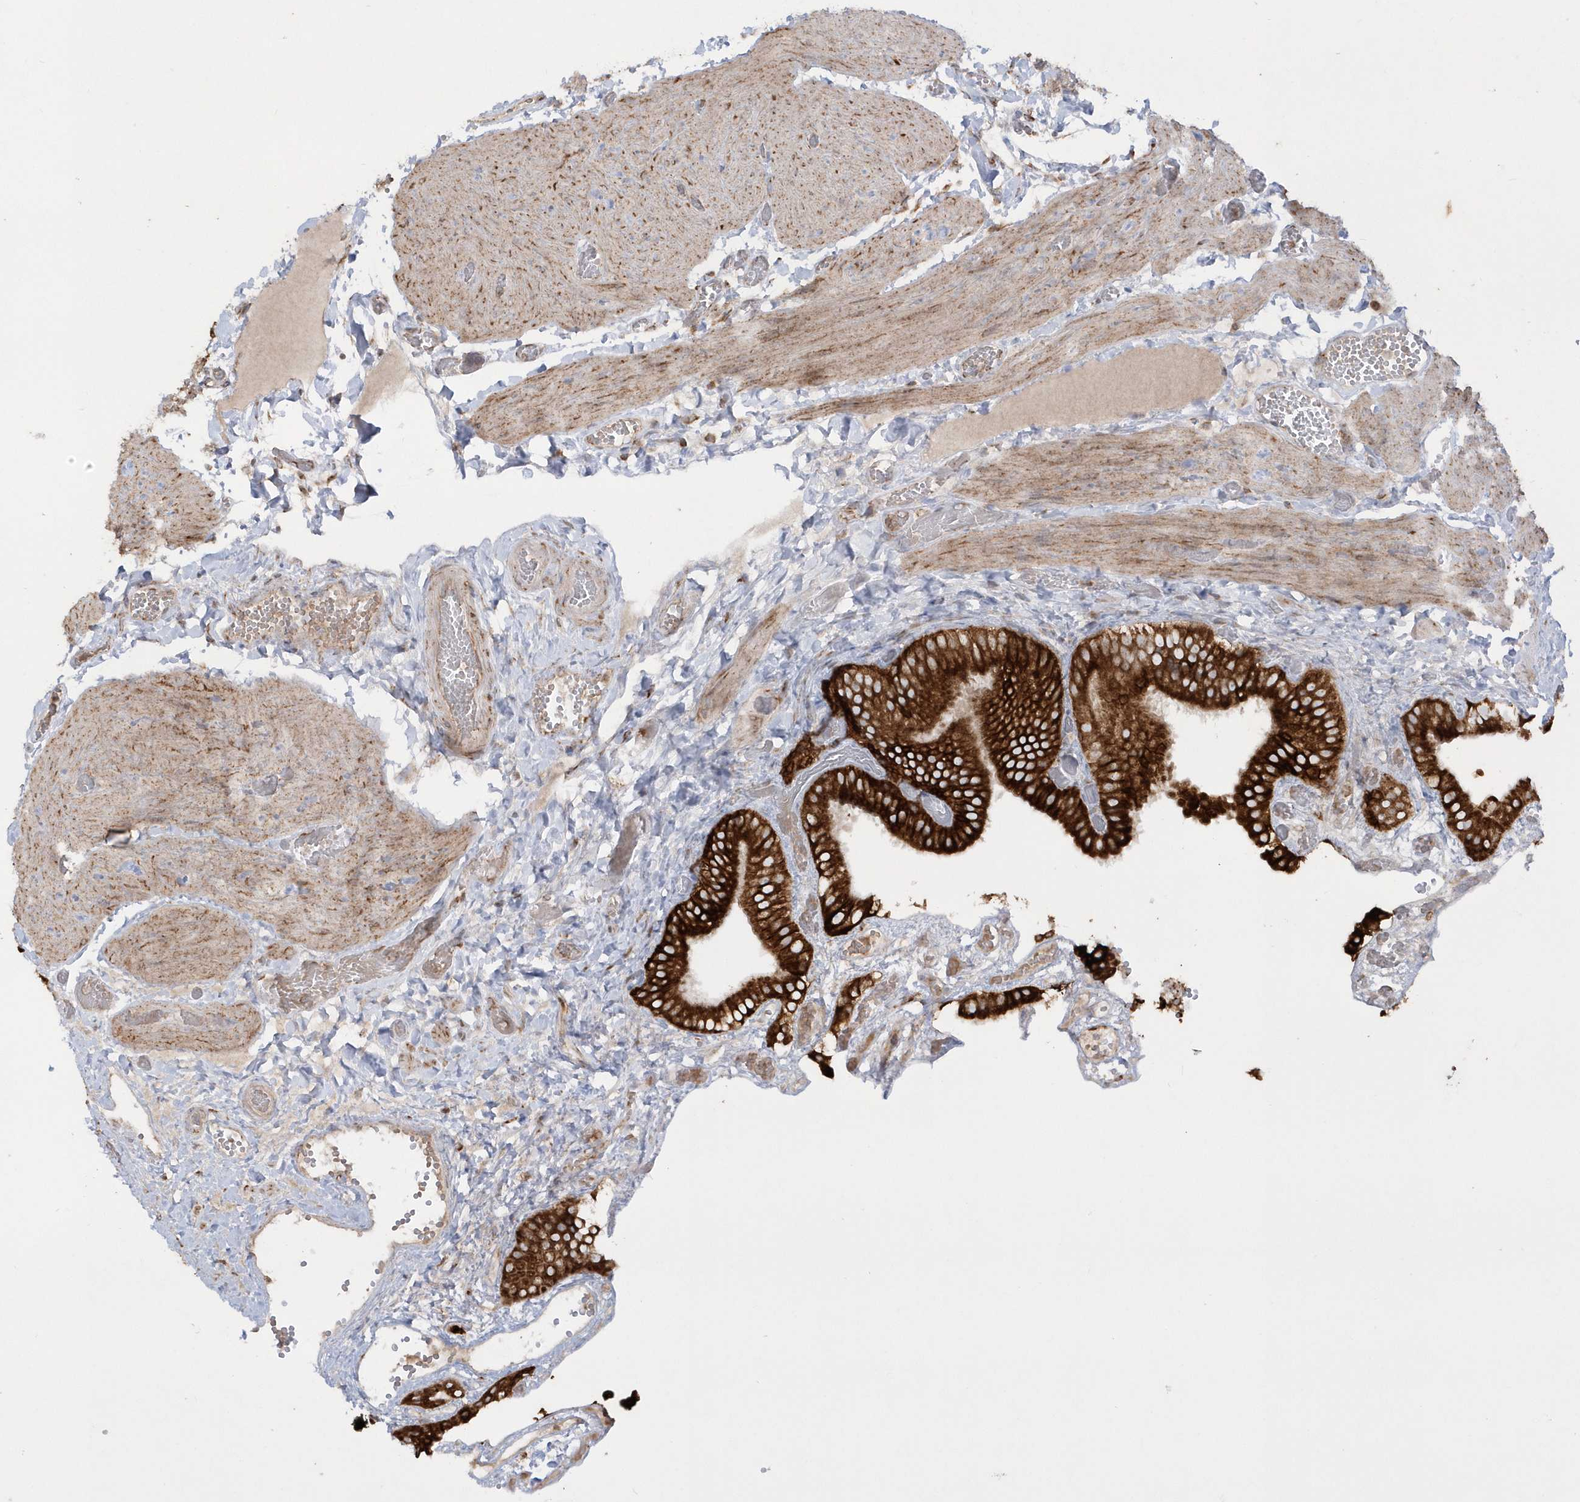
{"staining": {"intensity": "strong", "quantity": ">75%", "location": "cytoplasmic/membranous"}, "tissue": "gallbladder", "cell_type": "Glandular cells", "image_type": "normal", "snomed": [{"axis": "morphology", "description": "Normal tissue, NOS"}, {"axis": "topography", "description": "Gallbladder"}], "caption": "Immunohistochemical staining of normal gallbladder exhibits strong cytoplasmic/membranous protein positivity in about >75% of glandular cells. (IHC, brightfield microscopy, high magnification).", "gene": "SH3BP2", "patient": {"sex": "female", "age": 64}}